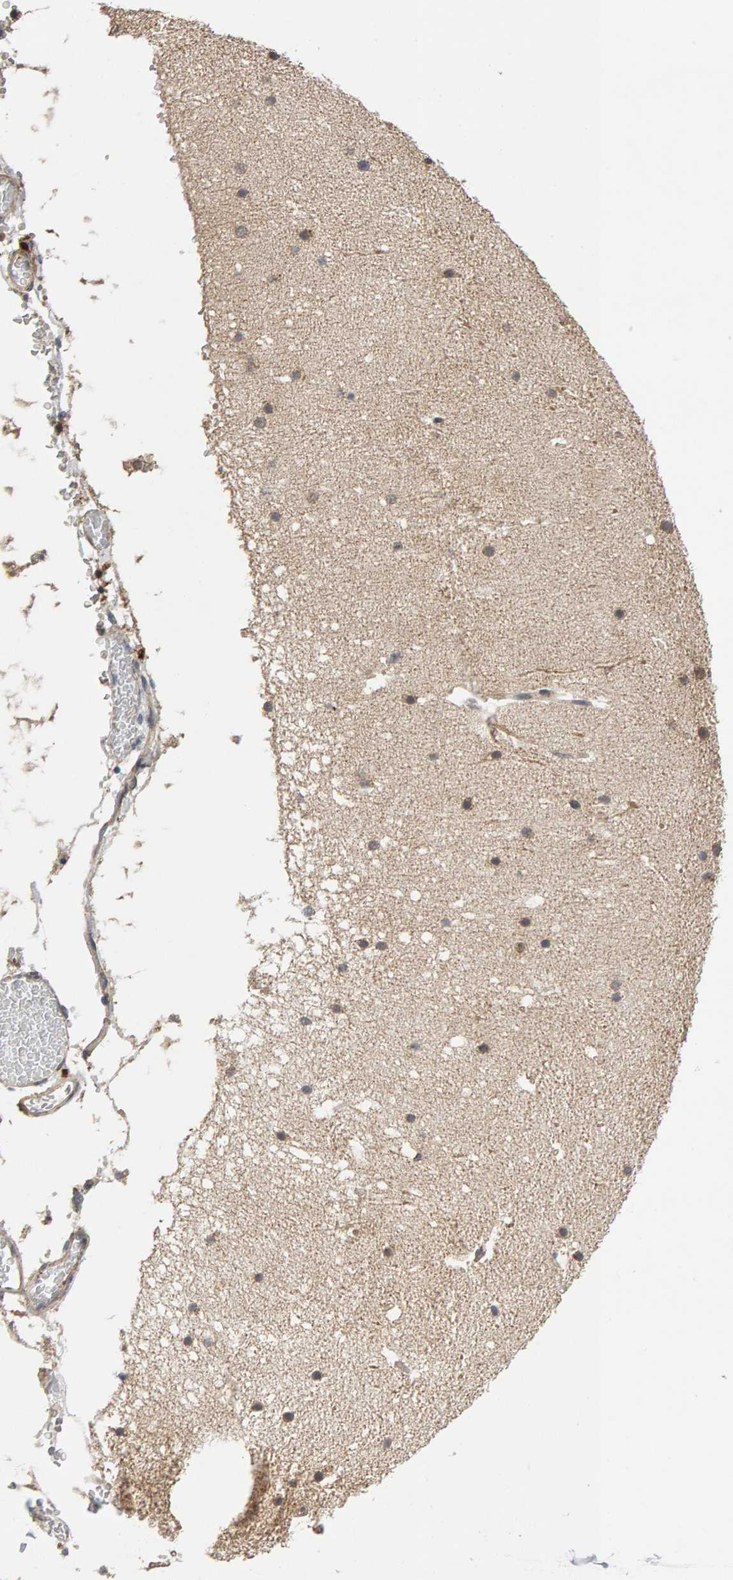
{"staining": {"intensity": "weak", "quantity": "25%-75%", "location": "cytoplasmic/membranous"}, "tissue": "cerebellum", "cell_type": "Cells in granular layer", "image_type": "normal", "snomed": [{"axis": "morphology", "description": "Normal tissue, NOS"}, {"axis": "topography", "description": "Cerebellum"}], "caption": "Cells in granular layer exhibit weak cytoplasmic/membranous expression in about 25%-75% of cells in benign cerebellum. (brown staining indicates protein expression, while blue staining denotes nuclei).", "gene": "DNAJC7", "patient": {"sex": "male", "age": 57}}